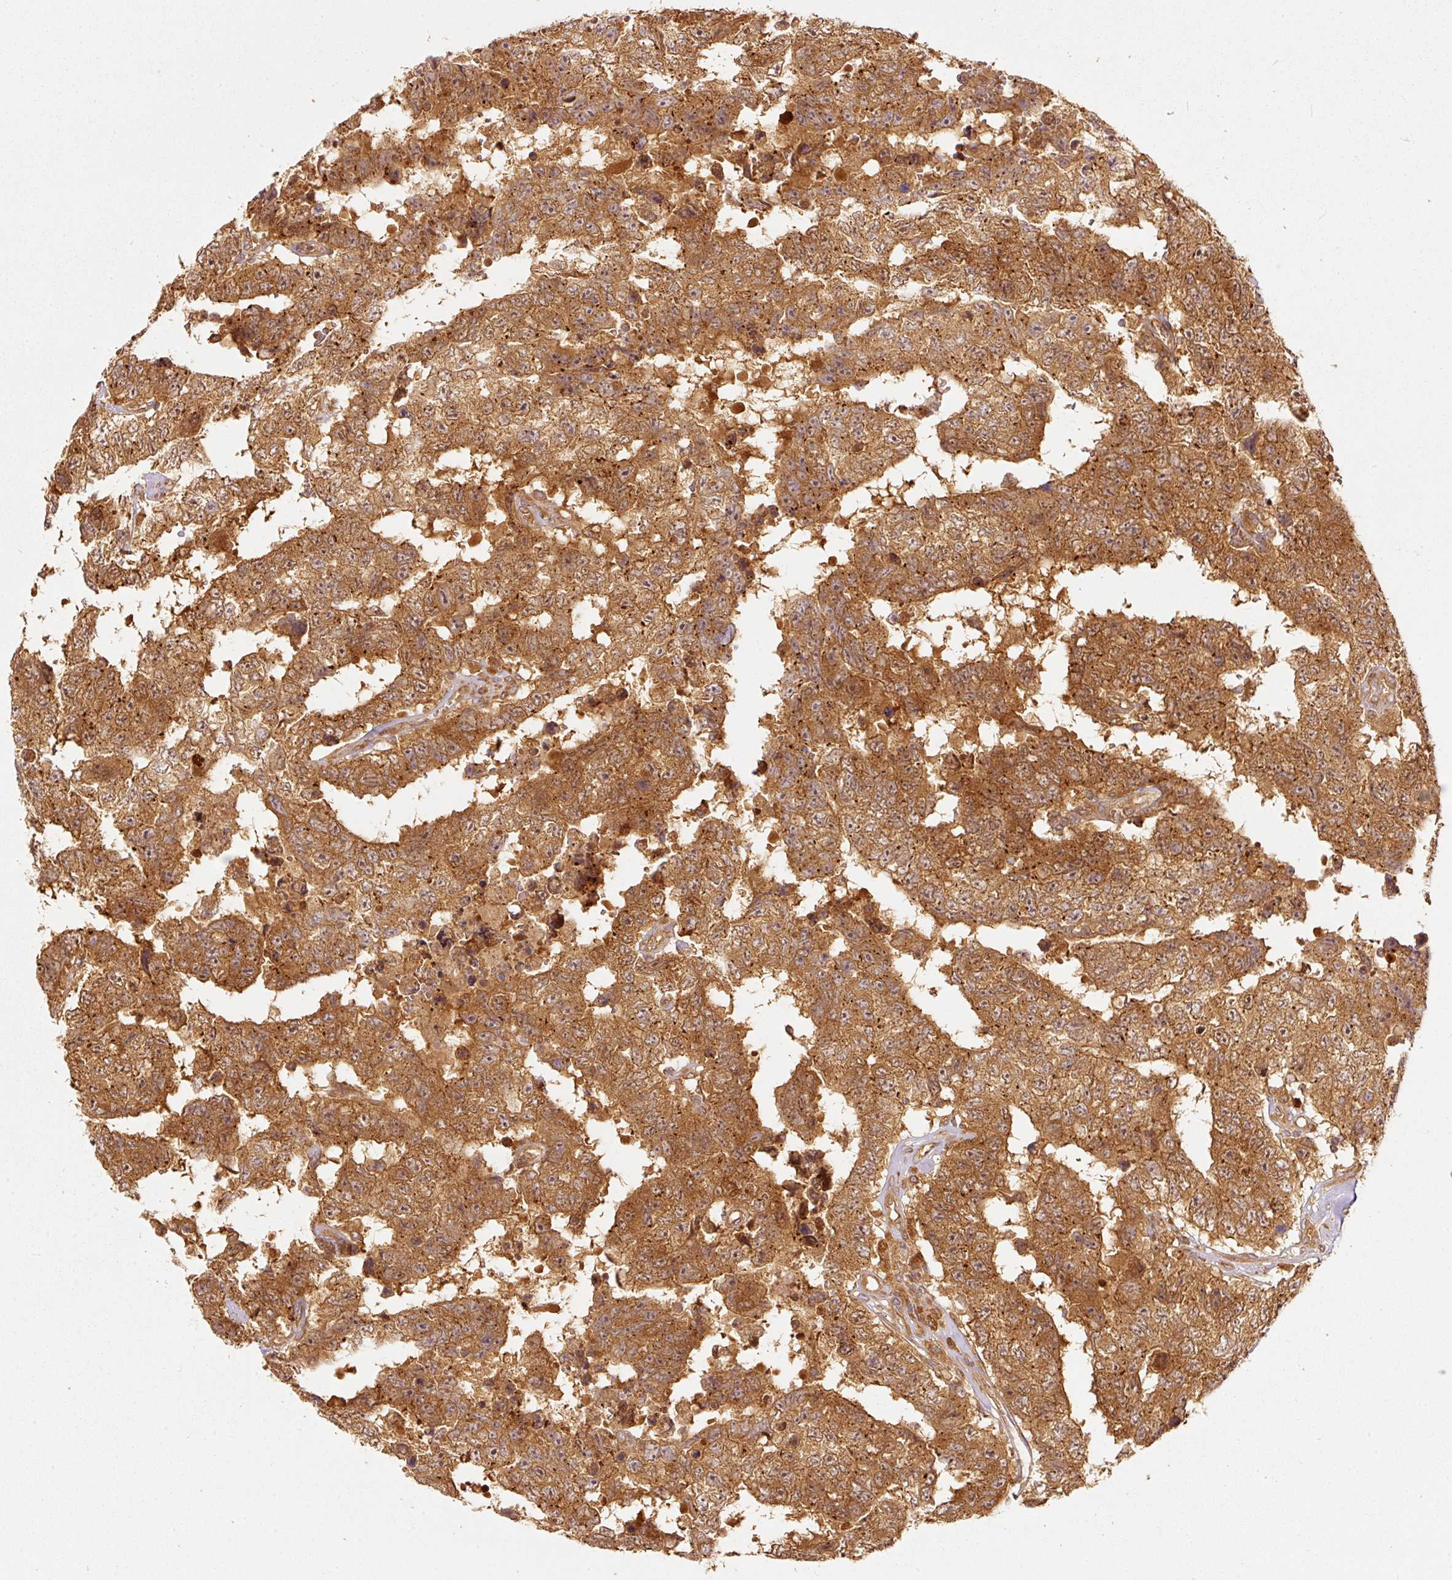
{"staining": {"intensity": "moderate", "quantity": ">75%", "location": "cytoplasmic/membranous"}, "tissue": "testis cancer", "cell_type": "Tumor cells", "image_type": "cancer", "snomed": [{"axis": "morphology", "description": "Normal tissue, NOS"}, {"axis": "morphology", "description": "Carcinoma, Embryonal, NOS"}, {"axis": "topography", "description": "Testis"}, {"axis": "topography", "description": "Epididymis"}], "caption": "Immunohistochemical staining of testis cancer shows medium levels of moderate cytoplasmic/membranous staining in approximately >75% of tumor cells. The staining was performed using DAB to visualize the protein expression in brown, while the nuclei were stained in blue with hematoxylin (Magnification: 20x).", "gene": "EIF3B", "patient": {"sex": "male", "age": 25}}